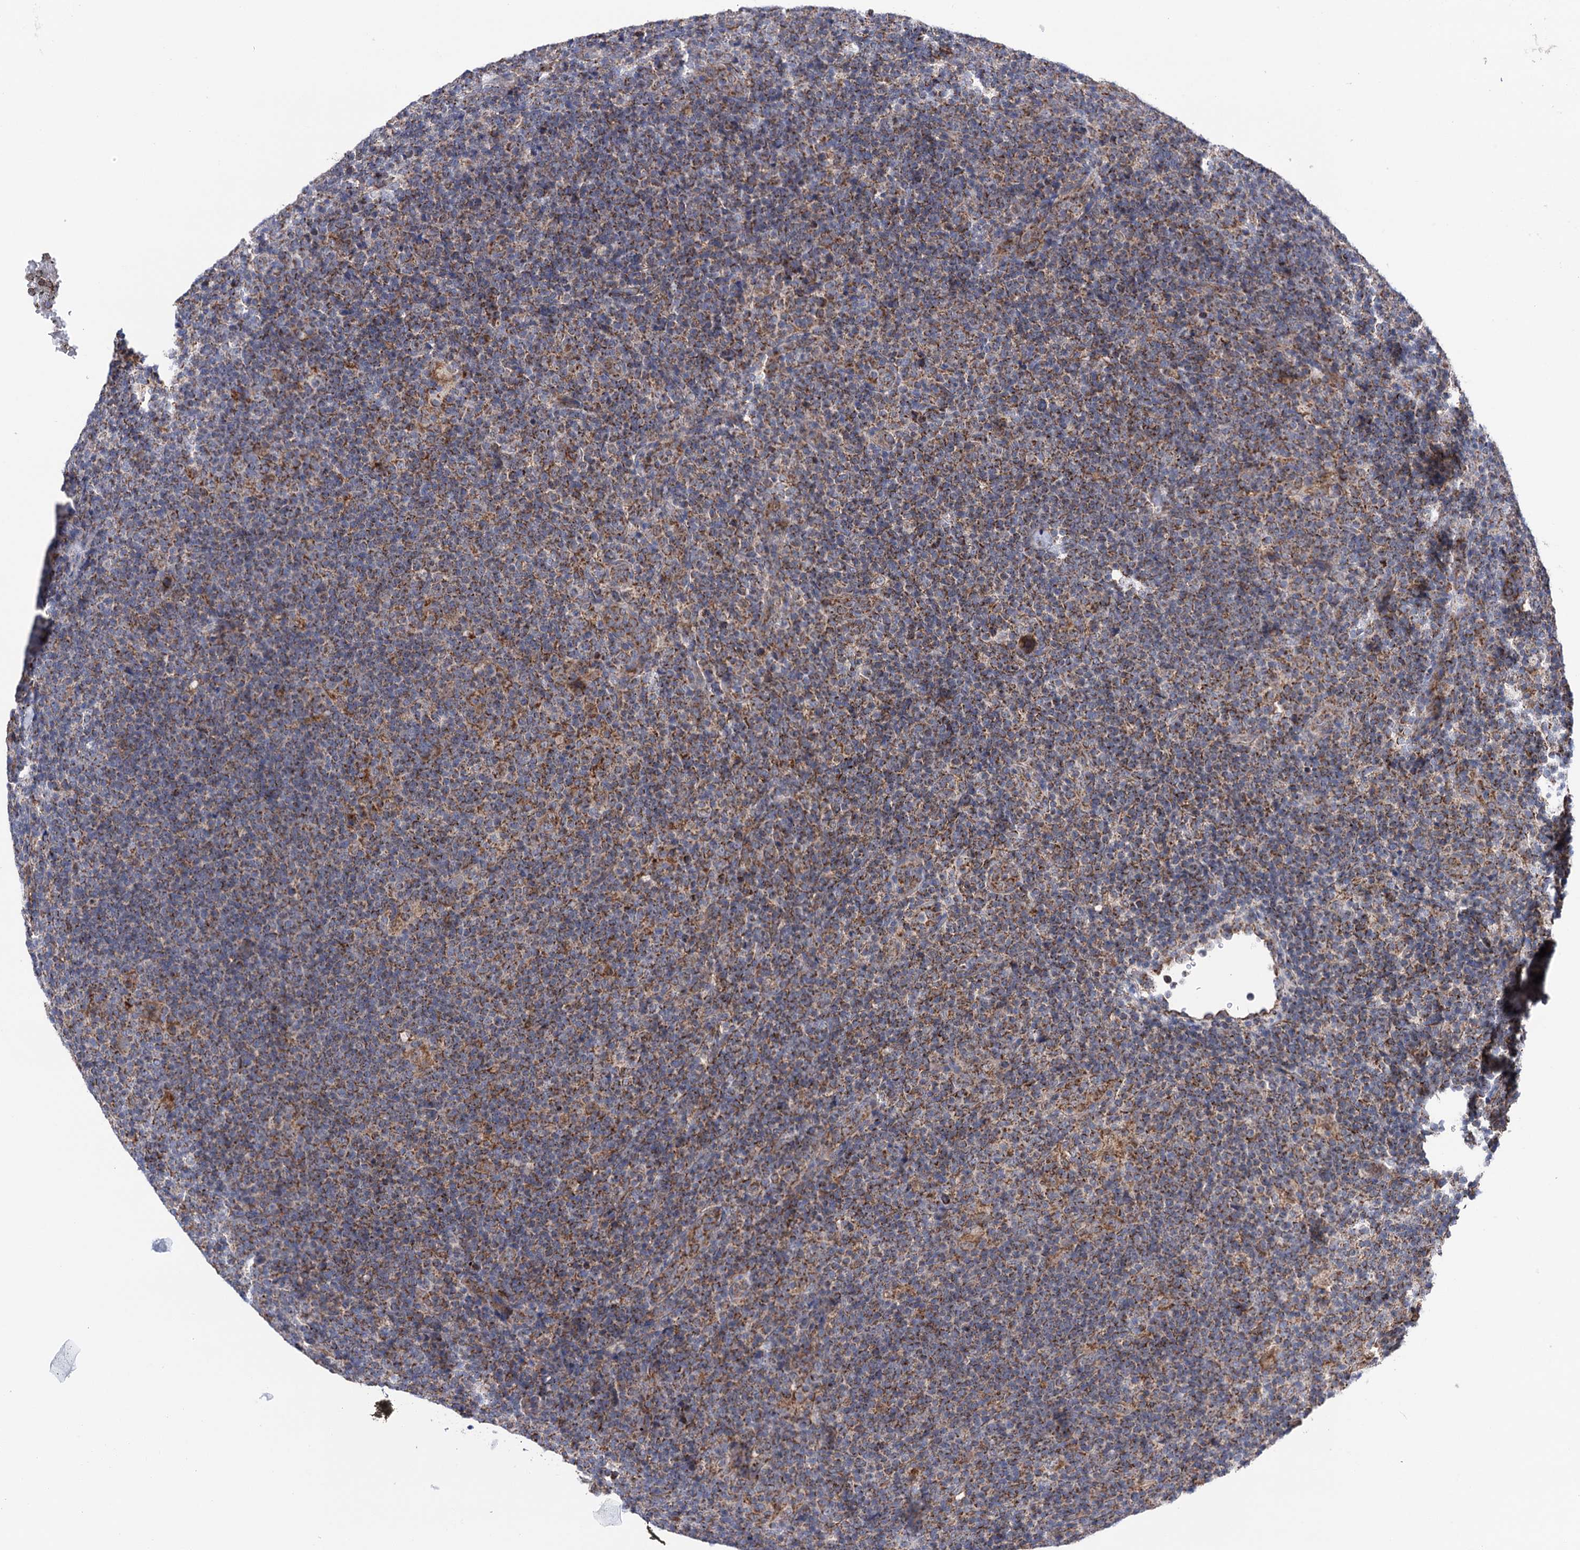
{"staining": {"intensity": "strong", "quantity": ">75%", "location": "cytoplasmic/membranous"}, "tissue": "lymphoma", "cell_type": "Tumor cells", "image_type": "cancer", "snomed": [{"axis": "morphology", "description": "Hodgkin's disease, NOS"}, {"axis": "topography", "description": "Lymph node"}], "caption": "Immunohistochemistry (IHC) image of lymphoma stained for a protein (brown), which displays high levels of strong cytoplasmic/membranous staining in approximately >75% of tumor cells.", "gene": "SUCLA2", "patient": {"sex": "female", "age": 57}}